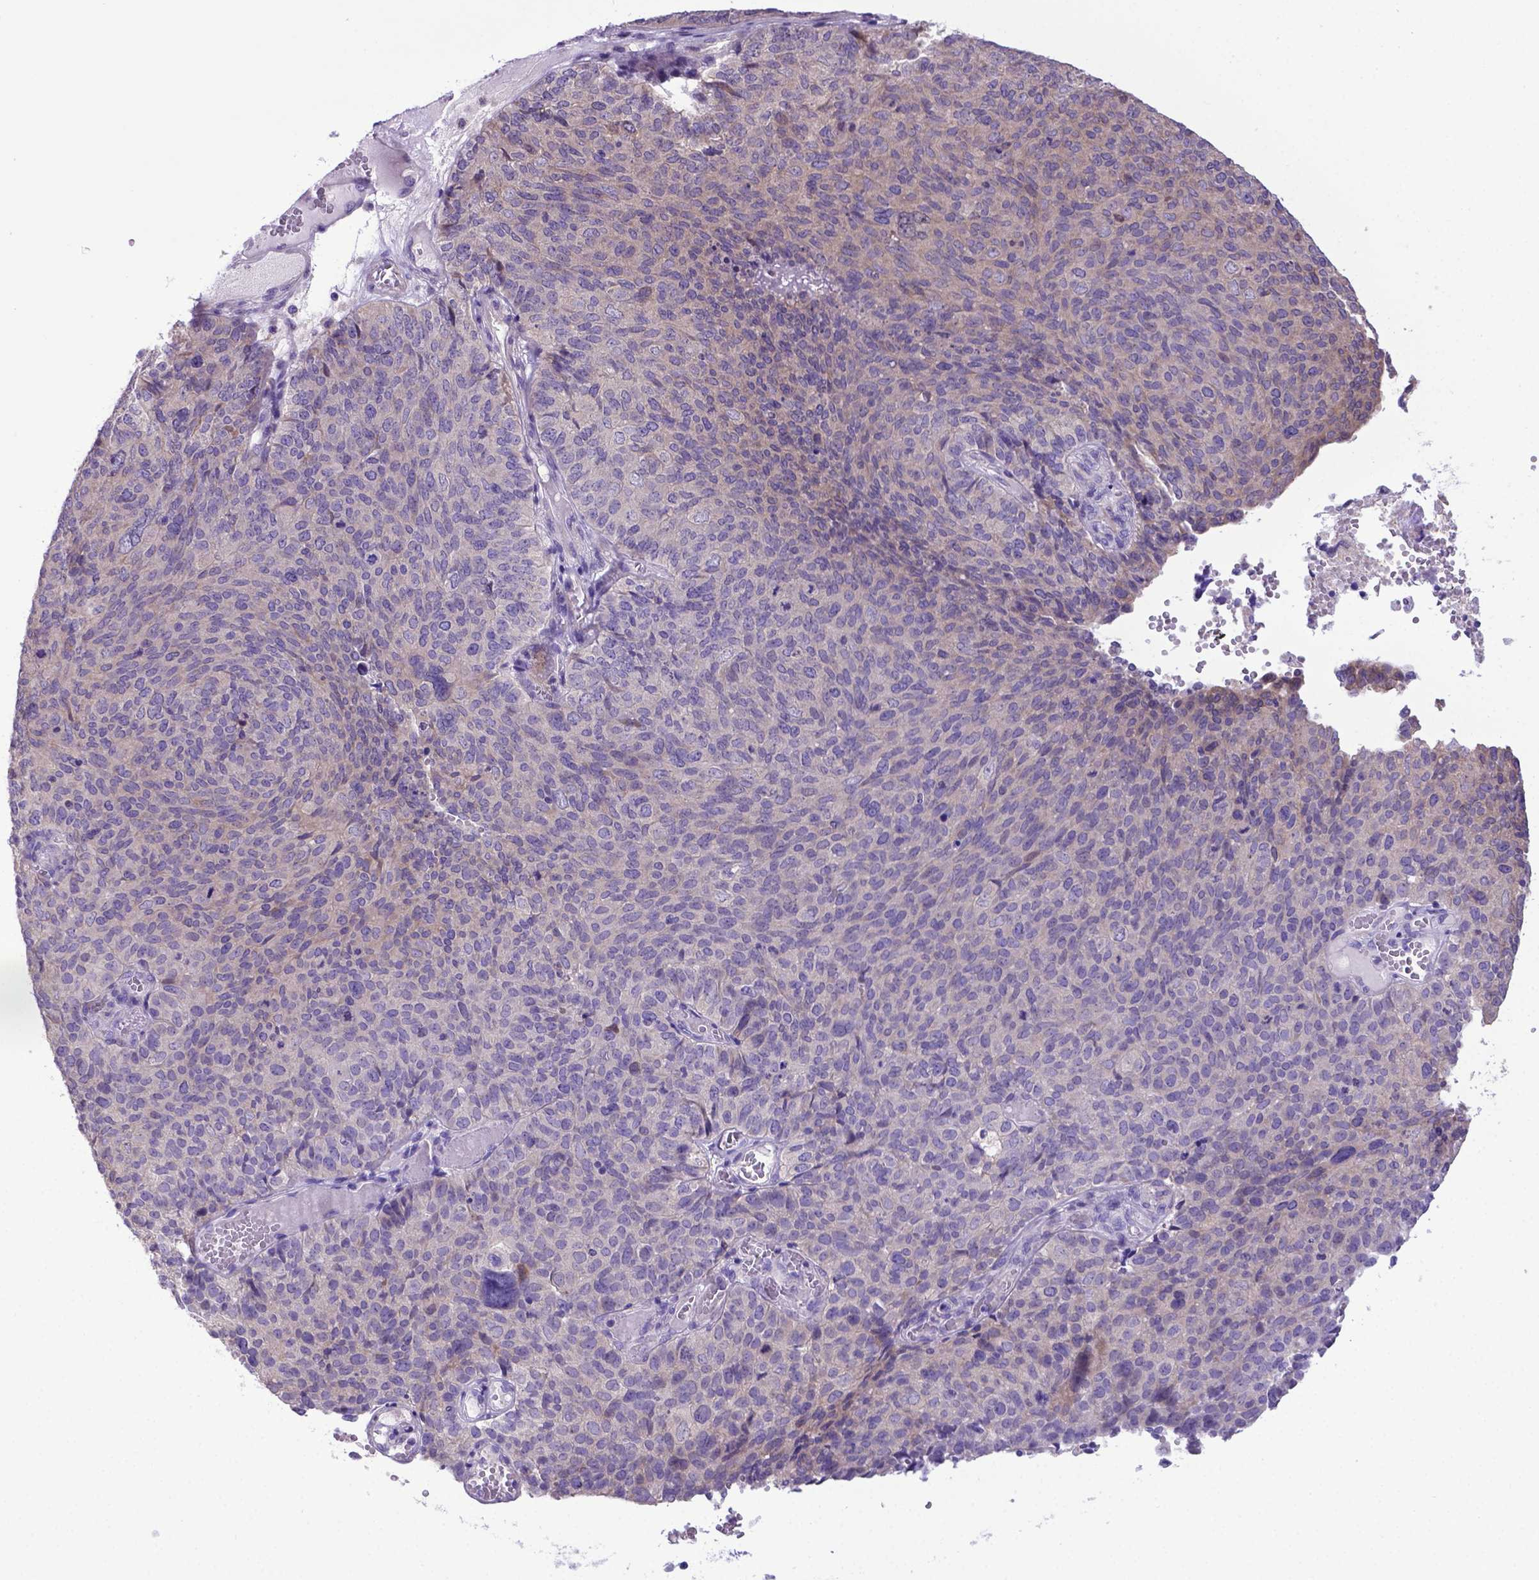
{"staining": {"intensity": "negative", "quantity": "none", "location": "none"}, "tissue": "ovarian cancer", "cell_type": "Tumor cells", "image_type": "cancer", "snomed": [{"axis": "morphology", "description": "Carcinoma, endometroid"}, {"axis": "topography", "description": "Ovary"}], "caption": "Immunohistochemical staining of ovarian cancer (endometroid carcinoma) demonstrates no significant expression in tumor cells. Brightfield microscopy of immunohistochemistry stained with DAB (3,3'-diaminobenzidine) (brown) and hematoxylin (blue), captured at high magnification.", "gene": "ADRA2B", "patient": {"sex": "female", "age": 58}}